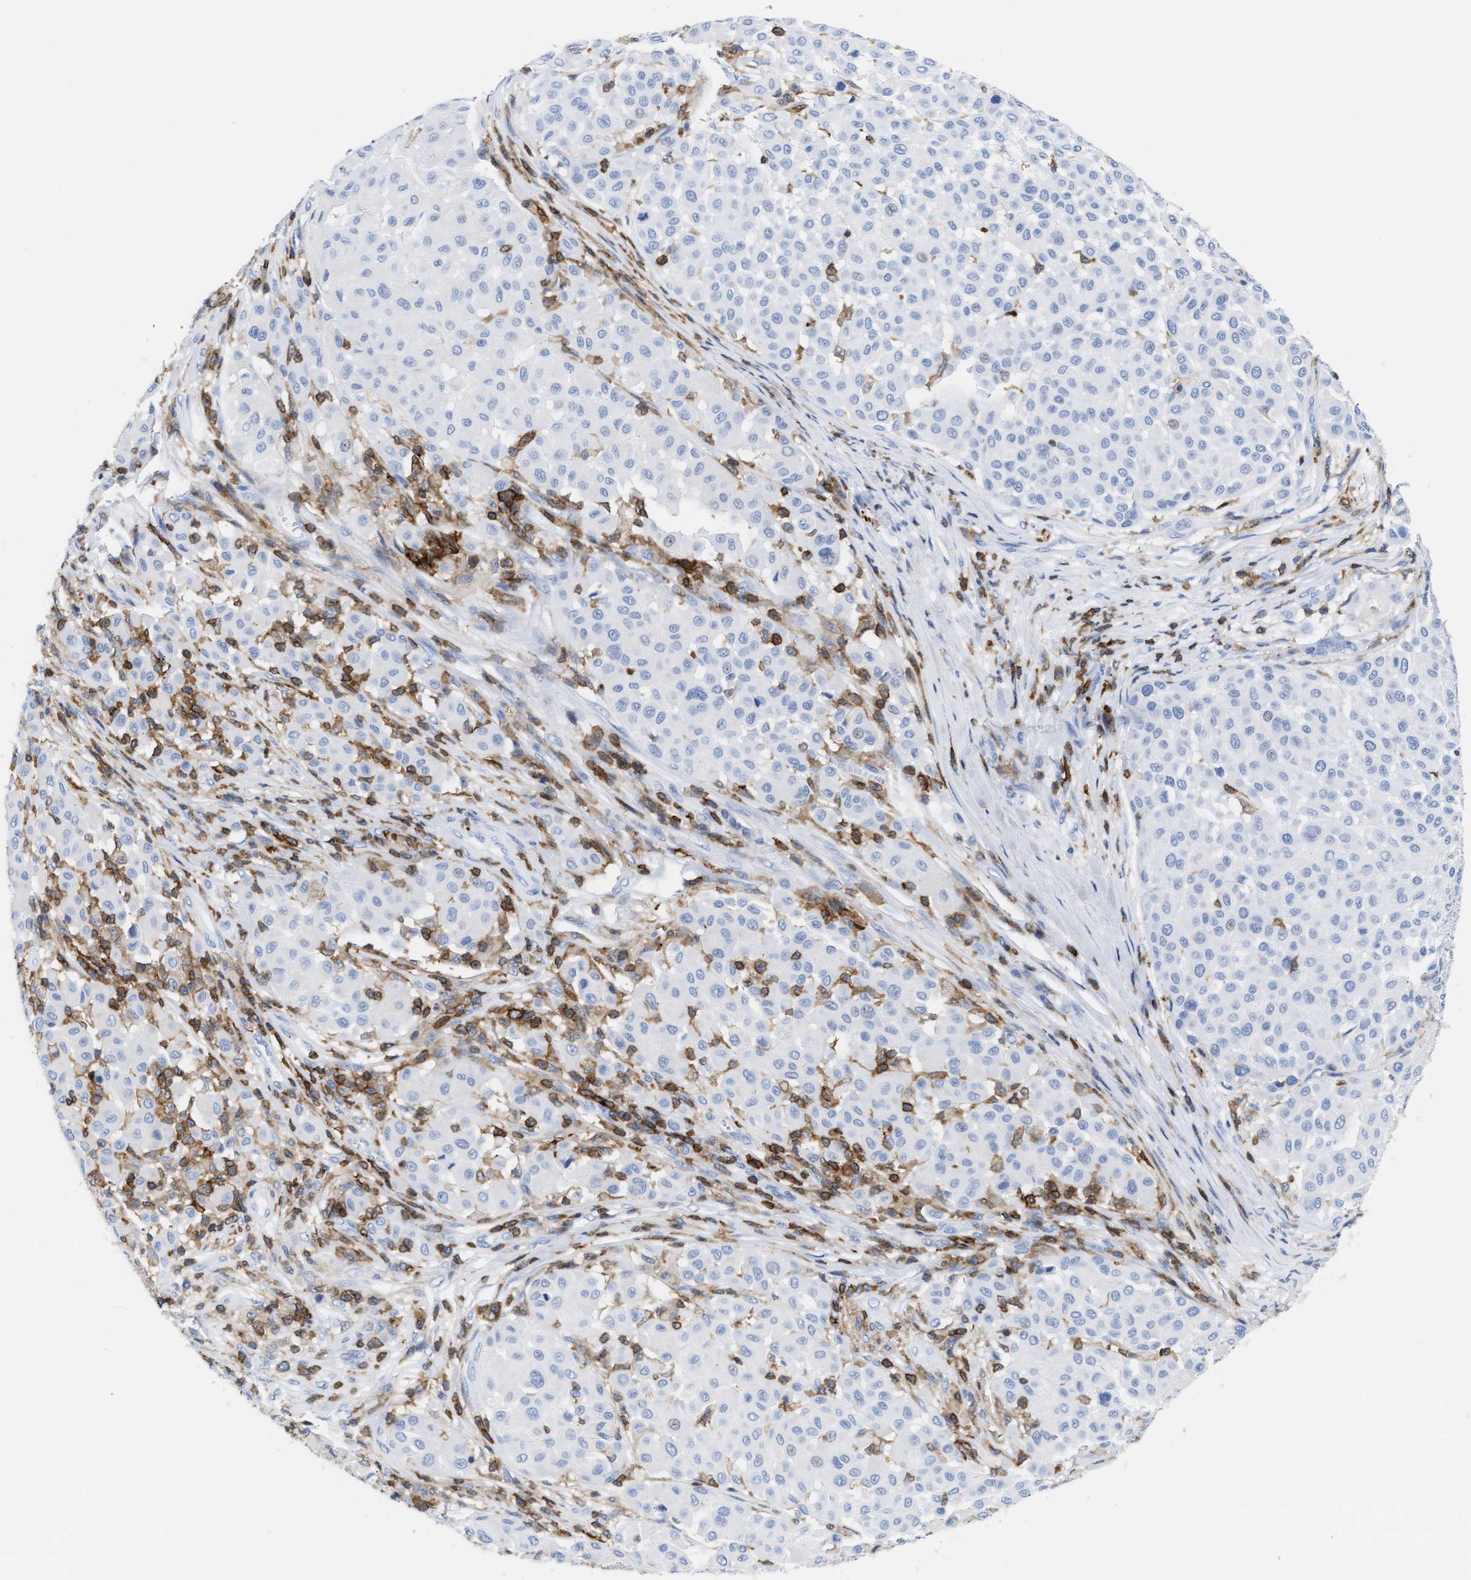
{"staining": {"intensity": "negative", "quantity": "none", "location": "none"}, "tissue": "melanoma", "cell_type": "Tumor cells", "image_type": "cancer", "snomed": [{"axis": "morphology", "description": "Malignant melanoma, Metastatic site"}, {"axis": "topography", "description": "Soft tissue"}], "caption": "Melanoma was stained to show a protein in brown. There is no significant staining in tumor cells. Brightfield microscopy of IHC stained with DAB (3,3'-diaminobenzidine) (brown) and hematoxylin (blue), captured at high magnification.", "gene": "LCP1", "patient": {"sex": "male", "age": 41}}